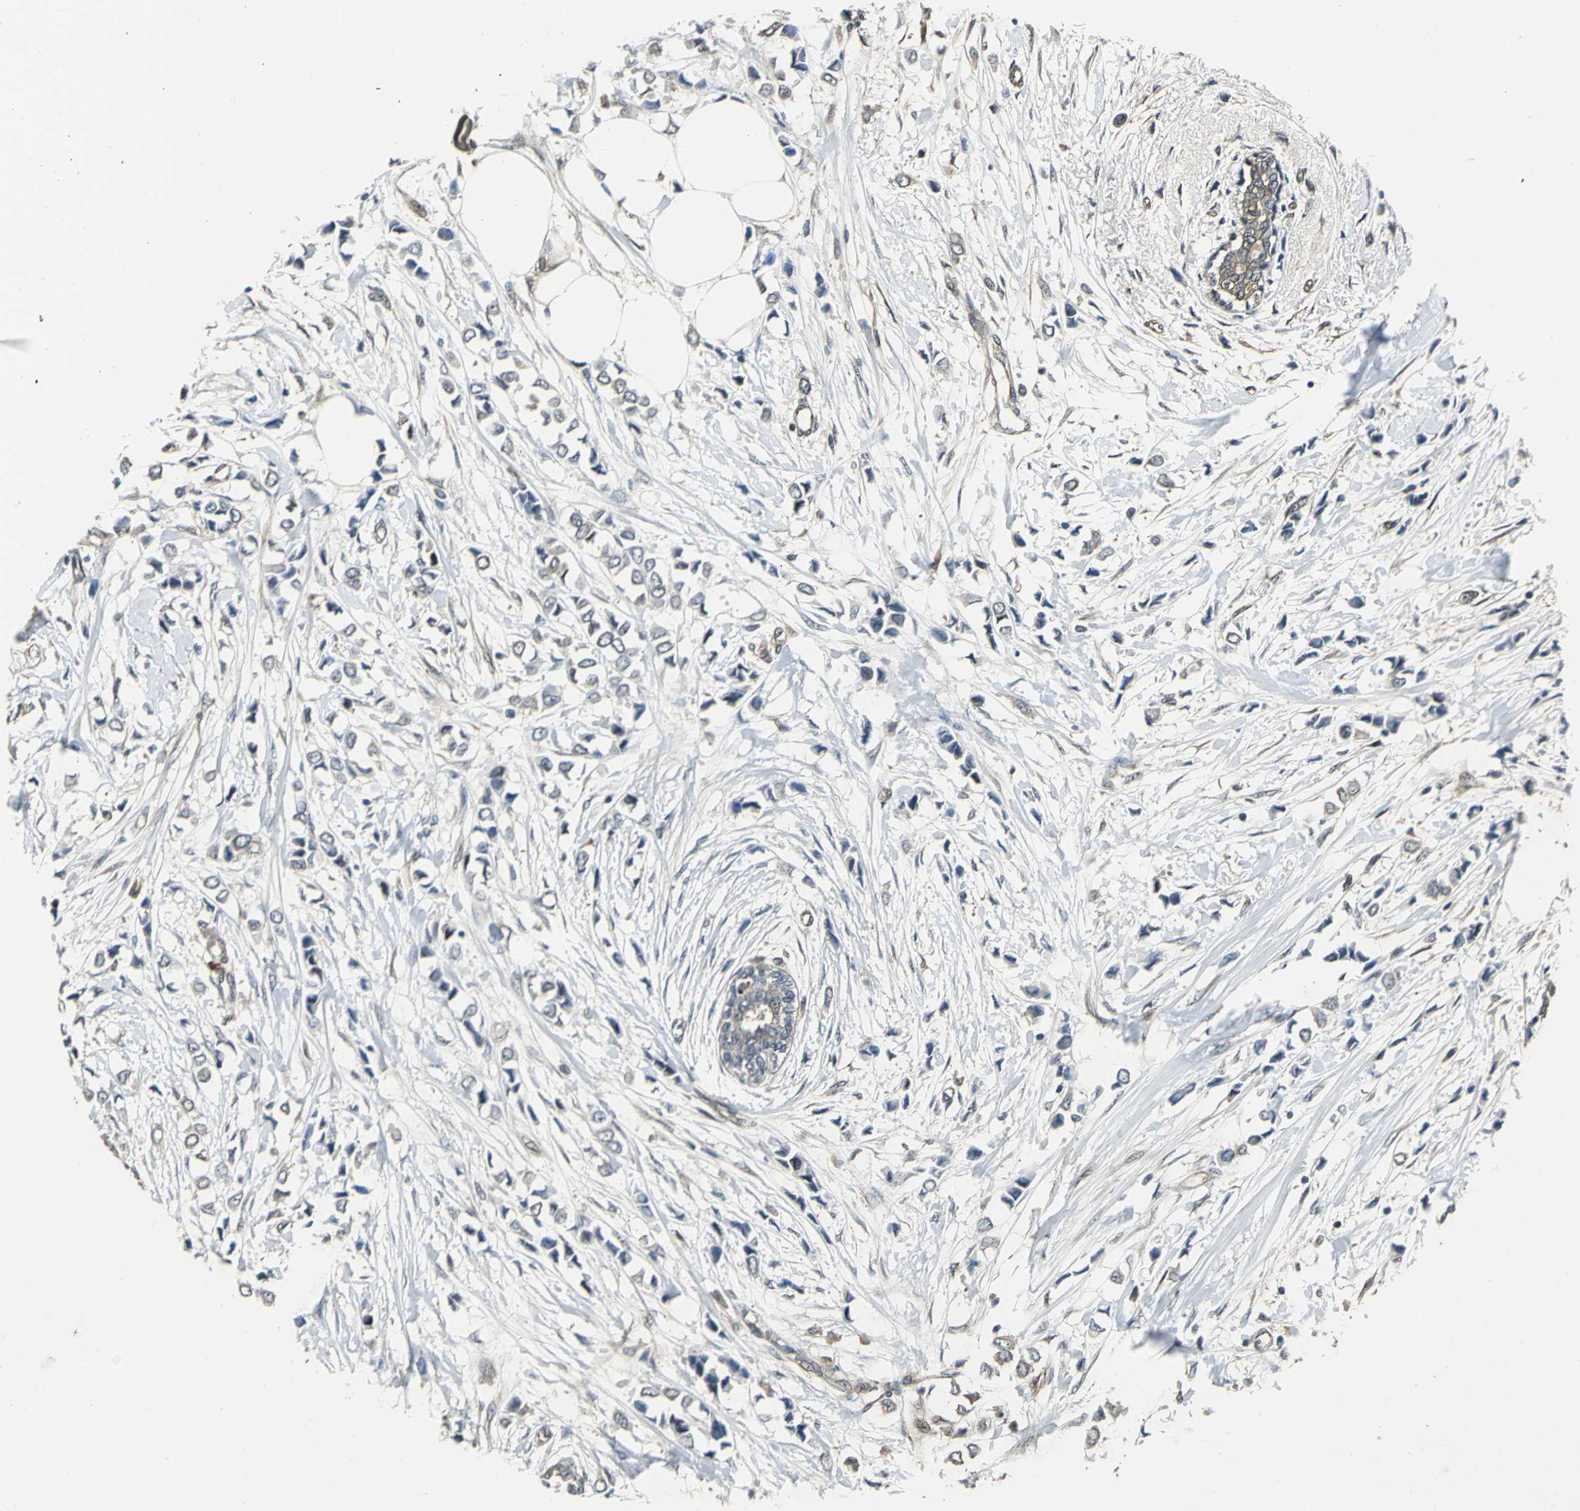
{"staining": {"intensity": "moderate", "quantity": "25%-75%", "location": "cytoplasmic/membranous"}, "tissue": "breast cancer", "cell_type": "Tumor cells", "image_type": "cancer", "snomed": [{"axis": "morphology", "description": "Lobular carcinoma"}, {"axis": "topography", "description": "Breast"}], "caption": "The micrograph shows immunohistochemical staining of breast cancer. There is moderate cytoplasmic/membranous positivity is appreciated in approximately 25%-75% of tumor cells.", "gene": "PFDN1", "patient": {"sex": "female", "age": 51}}